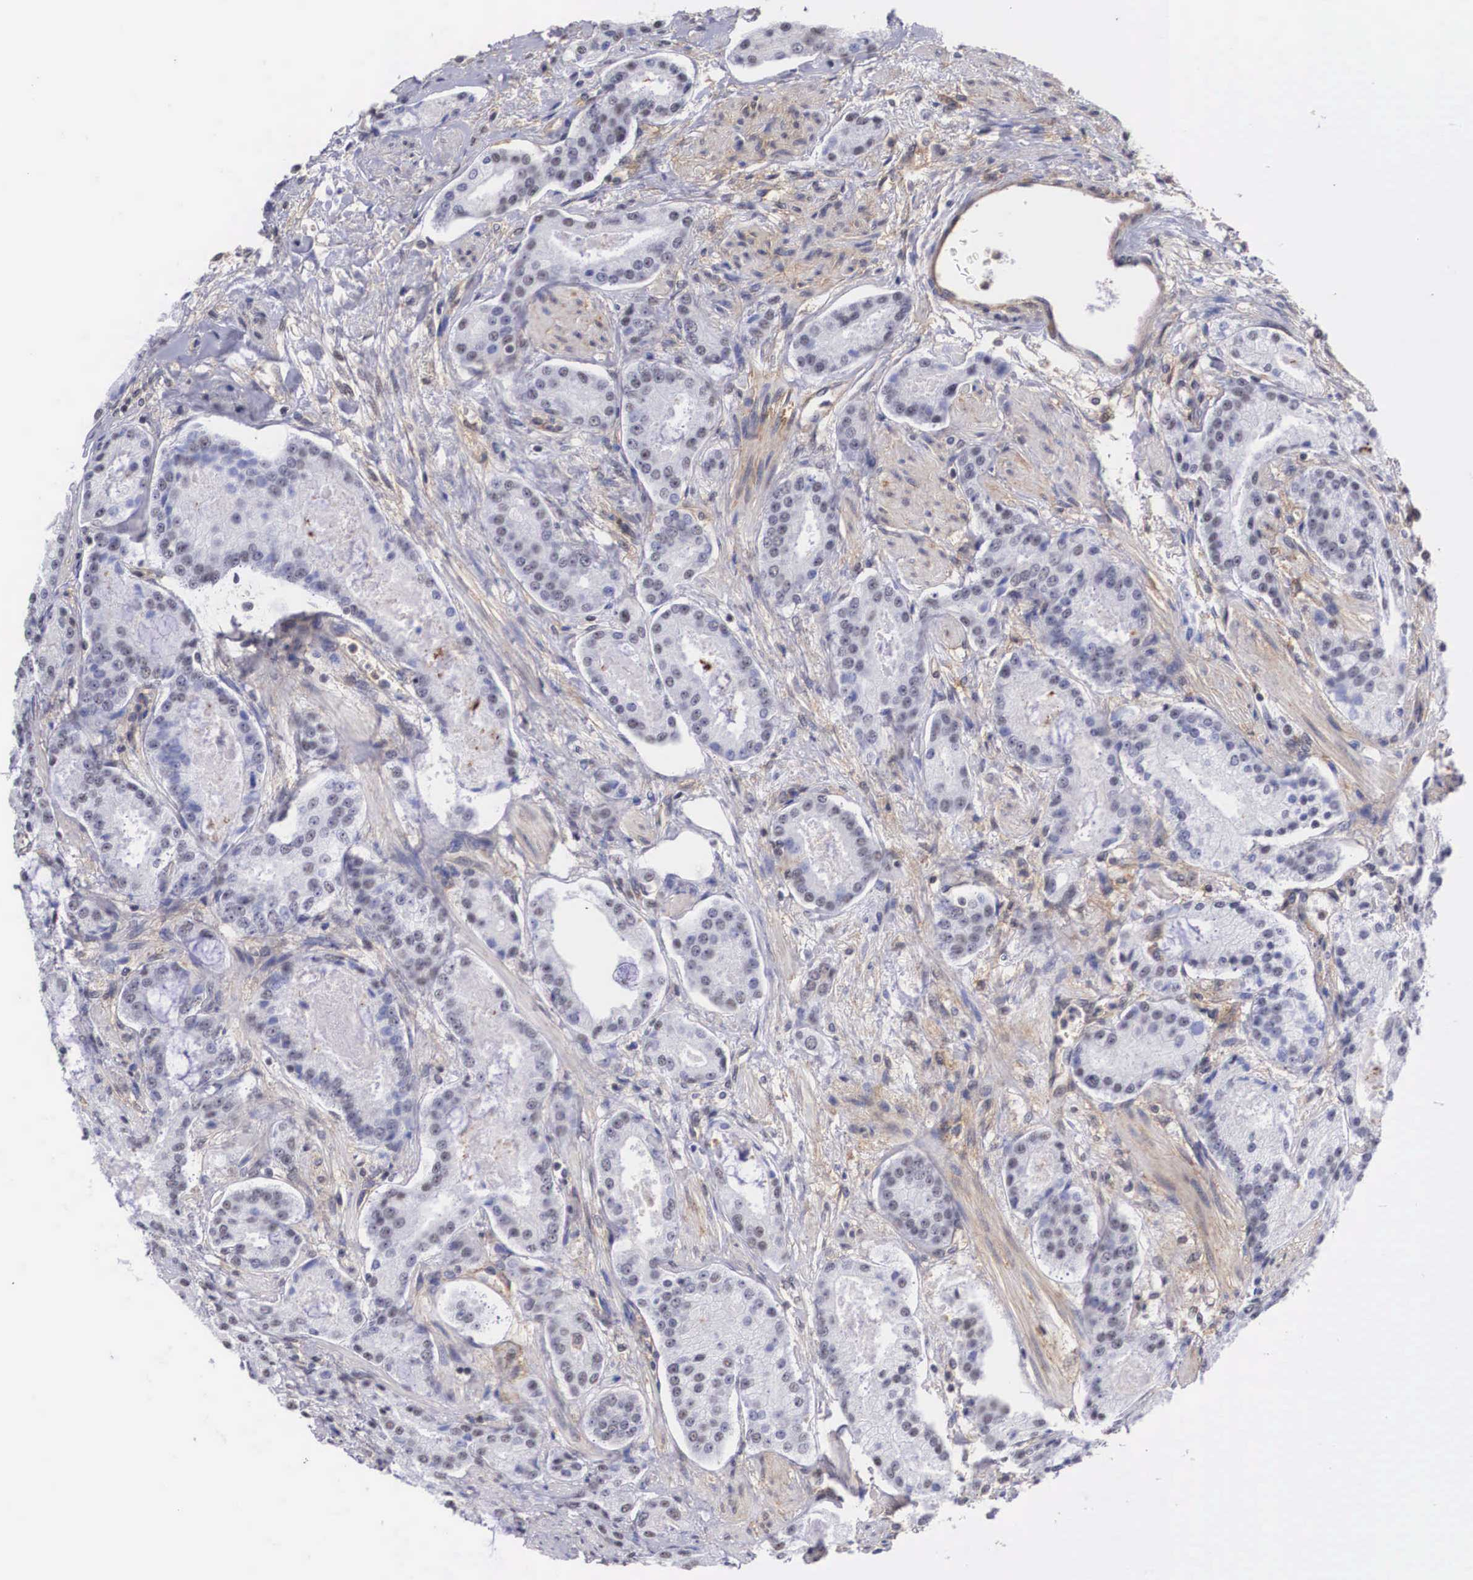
{"staining": {"intensity": "negative", "quantity": "none", "location": "none"}, "tissue": "prostate cancer", "cell_type": "Tumor cells", "image_type": "cancer", "snomed": [{"axis": "morphology", "description": "Adenocarcinoma, Medium grade"}, {"axis": "topography", "description": "Prostate"}], "caption": "There is no significant positivity in tumor cells of prostate cancer (medium-grade adenocarcinoma).", "gene": "NR4A2", "patient": {"sex": "male", "age": 72}}